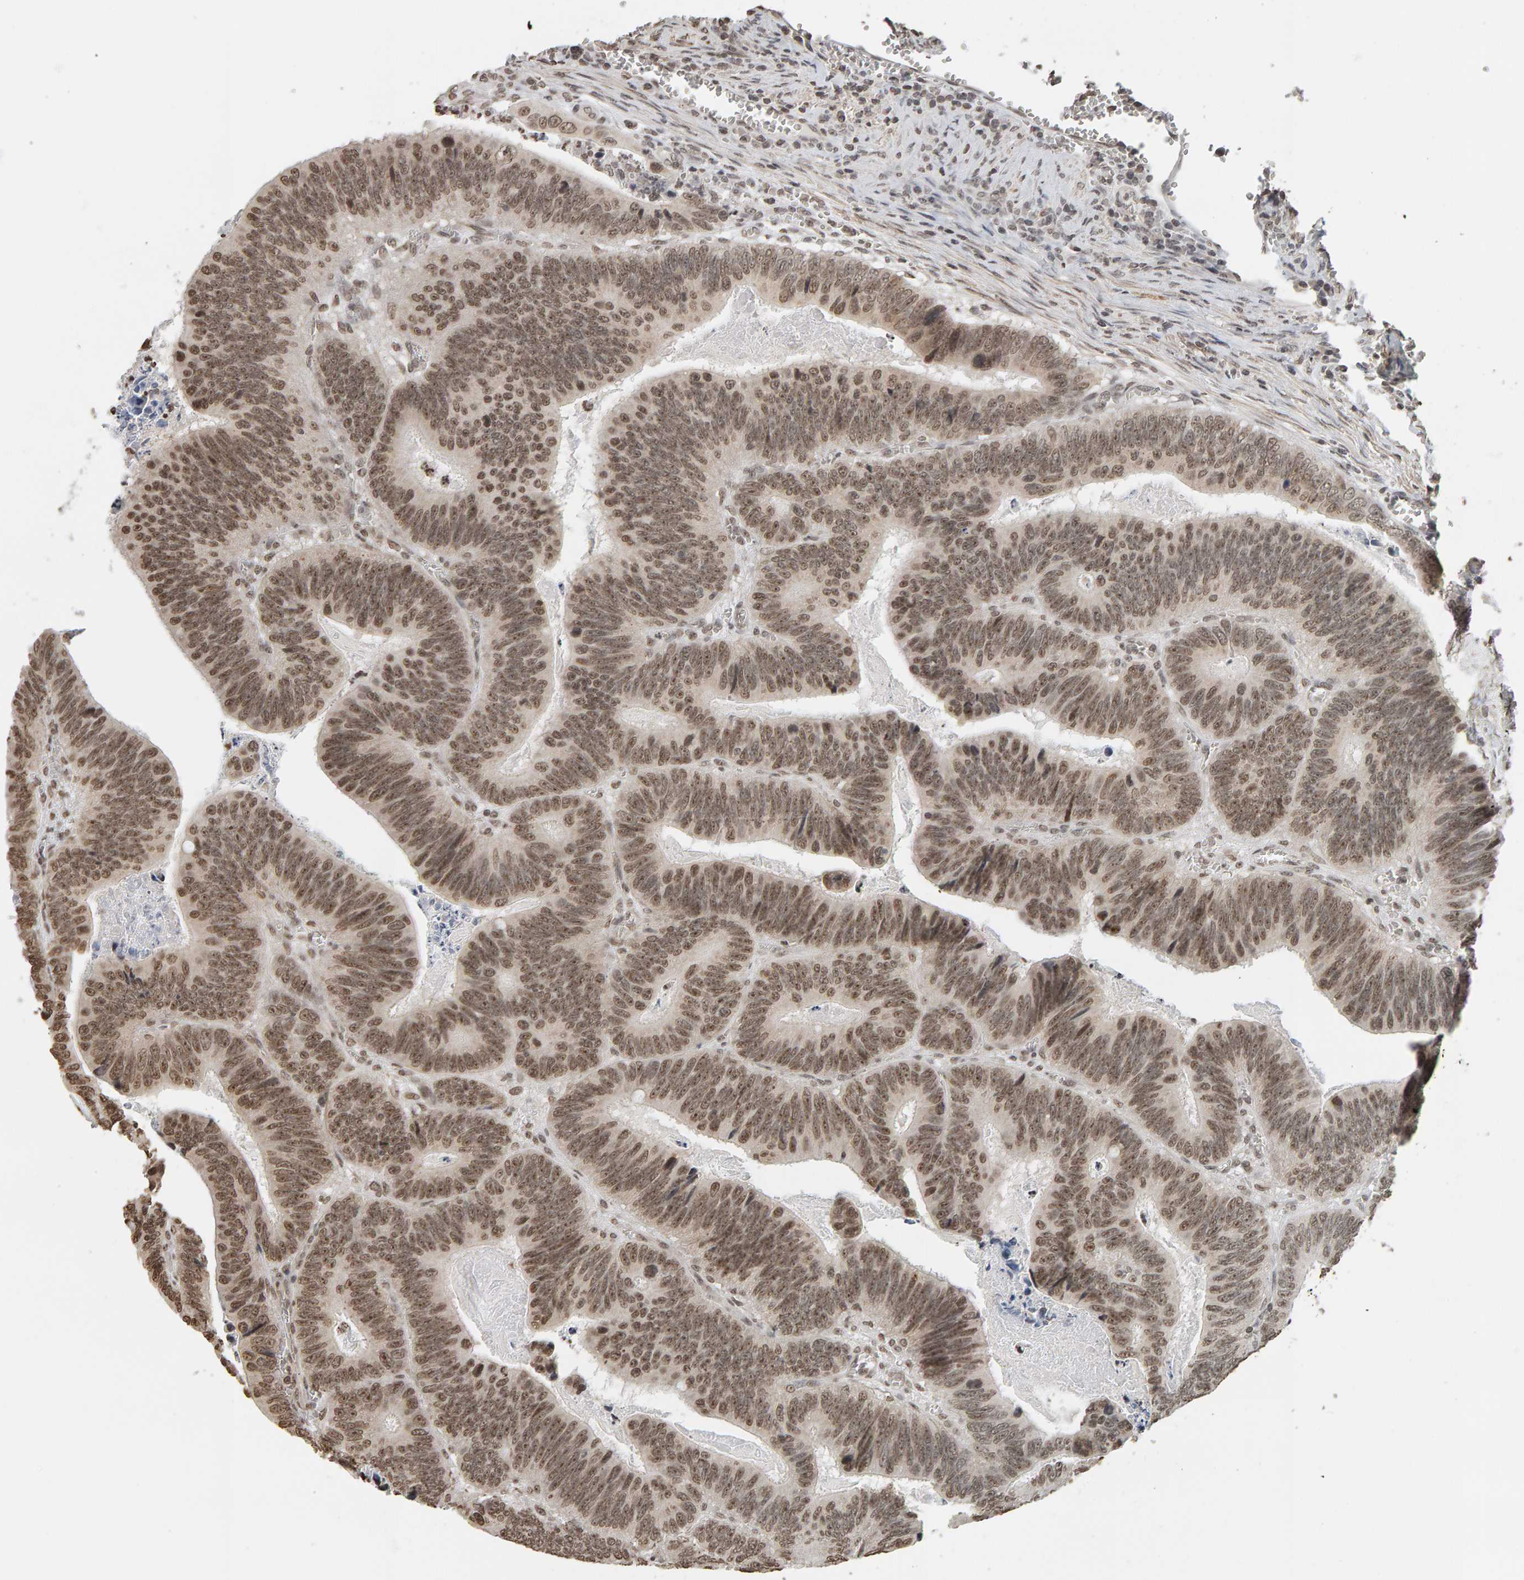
{"staining": {"intensity": "moderate", "quantity": ">75%", "location": "nuclear"}, "tissue": "colorectal cancer", "cell_type": "Tumor cells", "image_type": "cancer", "snomed": [{"axis": "morphology", "description": "Inflammation, NOS"}, {"axis": "morphology", "description": "Adenocarcinoma, NOS"}, {"axis": "topography", "description": "Colon"}], "caption": "Colorectal cancer (adenocarcinoma) stained with DAB IHC displays medium levels of moderate nuclear positivity in approximately >75% of tumor cells. (brown staining indicates protein expression, while blue staining denotes nuclei).", "gene": "AFF4", "patient": {"sex": "male", "age": 72}}